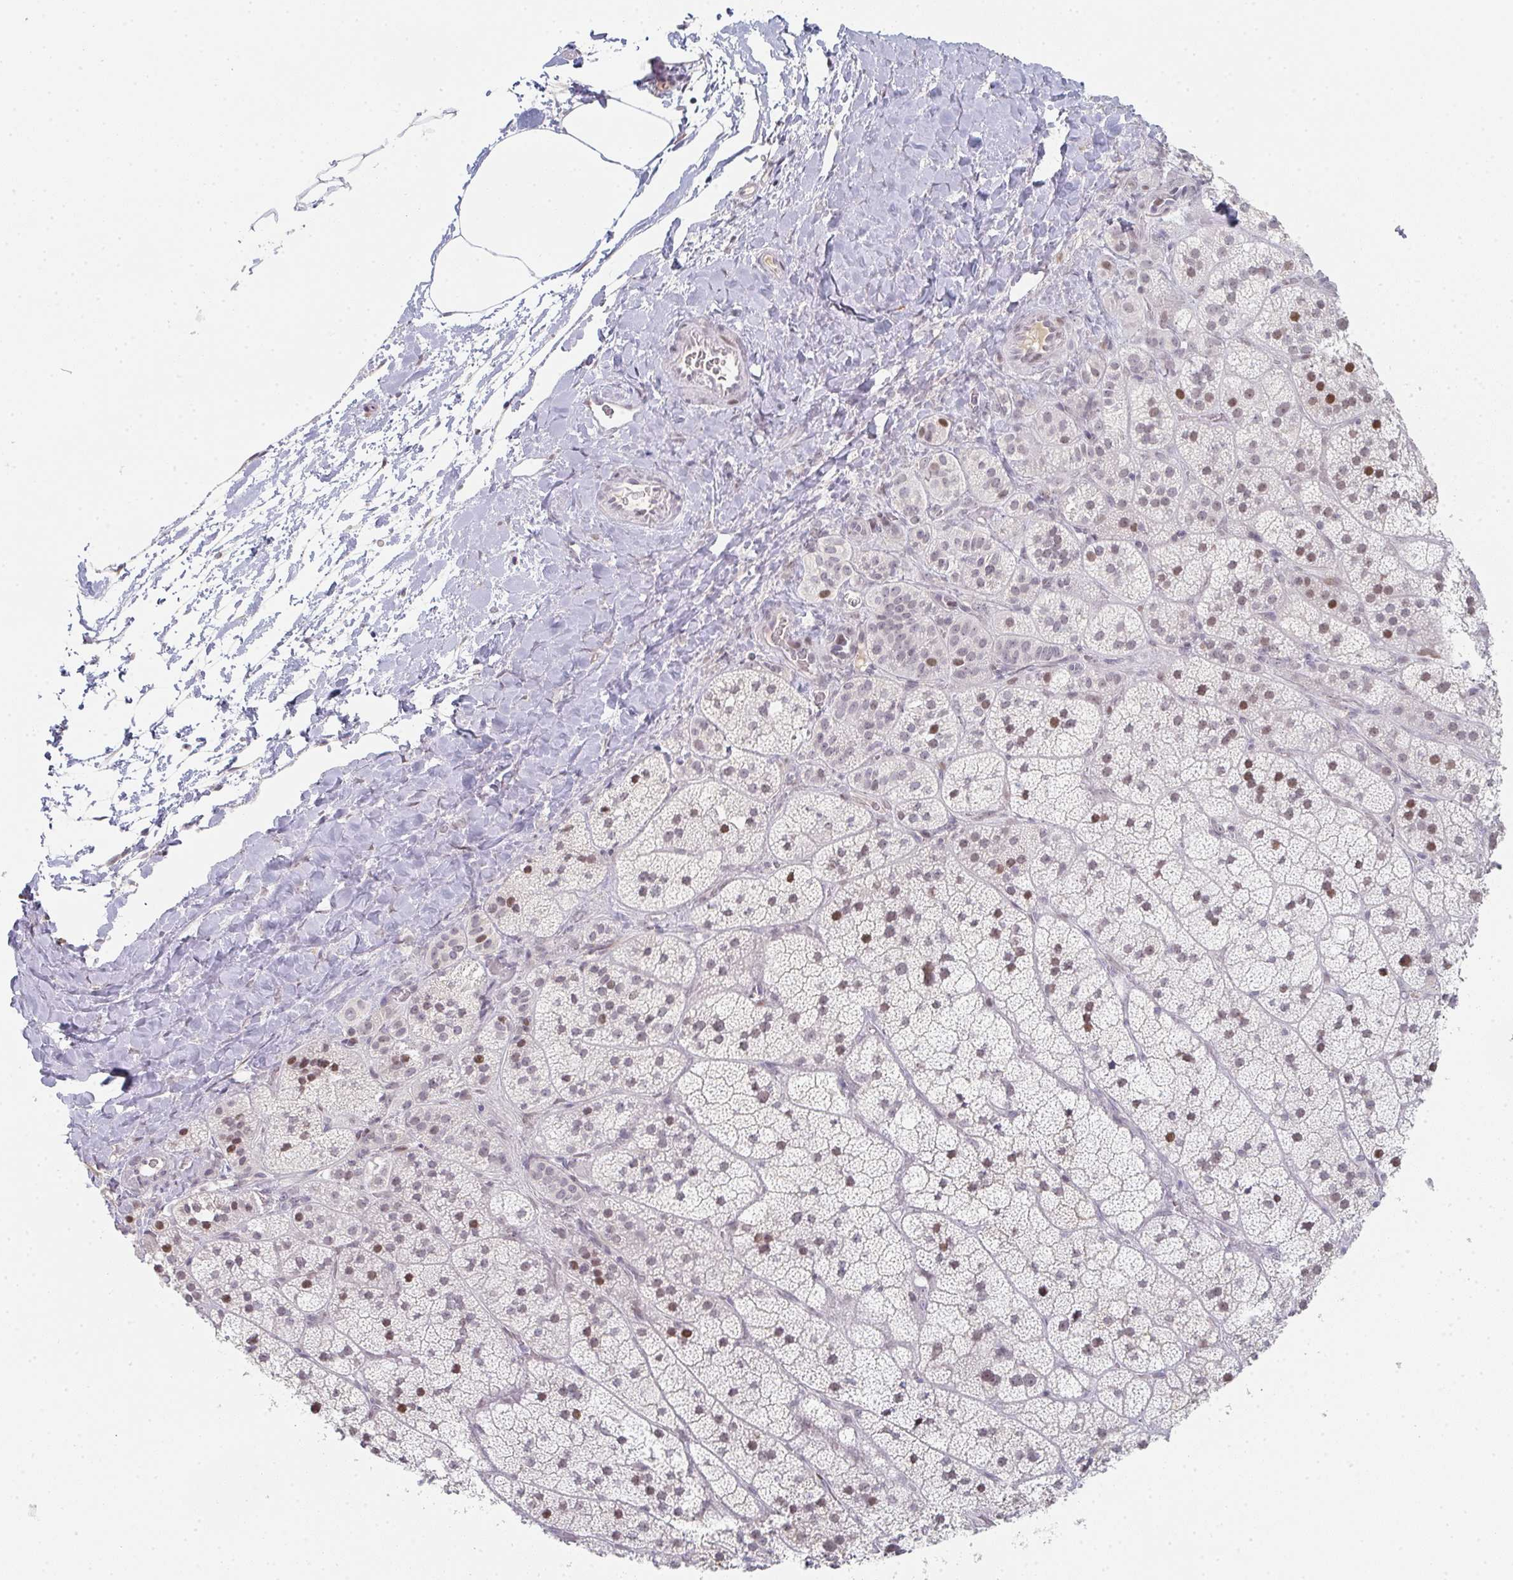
{"staining": {"intensity": "moderate", "quantity": "25%-75%", "location": "cytoplasmic/membranous,nuclear"}, "tissue": "adrenal gland", "cell_type": "Glandular cells", "image_type": "normal", "snomed": [{"axis": "morphology", "description": "Normal tissue, NOS"}, {"axis": "topography", "description": "Adrenal gland"}], "caption": "Immunohistochemistry (IHC) photomicrograph of benign adrenal gland: human adrenal gland stained using immunohistochemistry reveals medium levels of moderate protein expression localized specifically in the cytoplasmic/membranous,nuclear of glandular cells, appearing as a cytoplasmic/membranous,nuclear brown color.", "gene": "LIN54", "patient": {"sex": "male", "age": 57}}